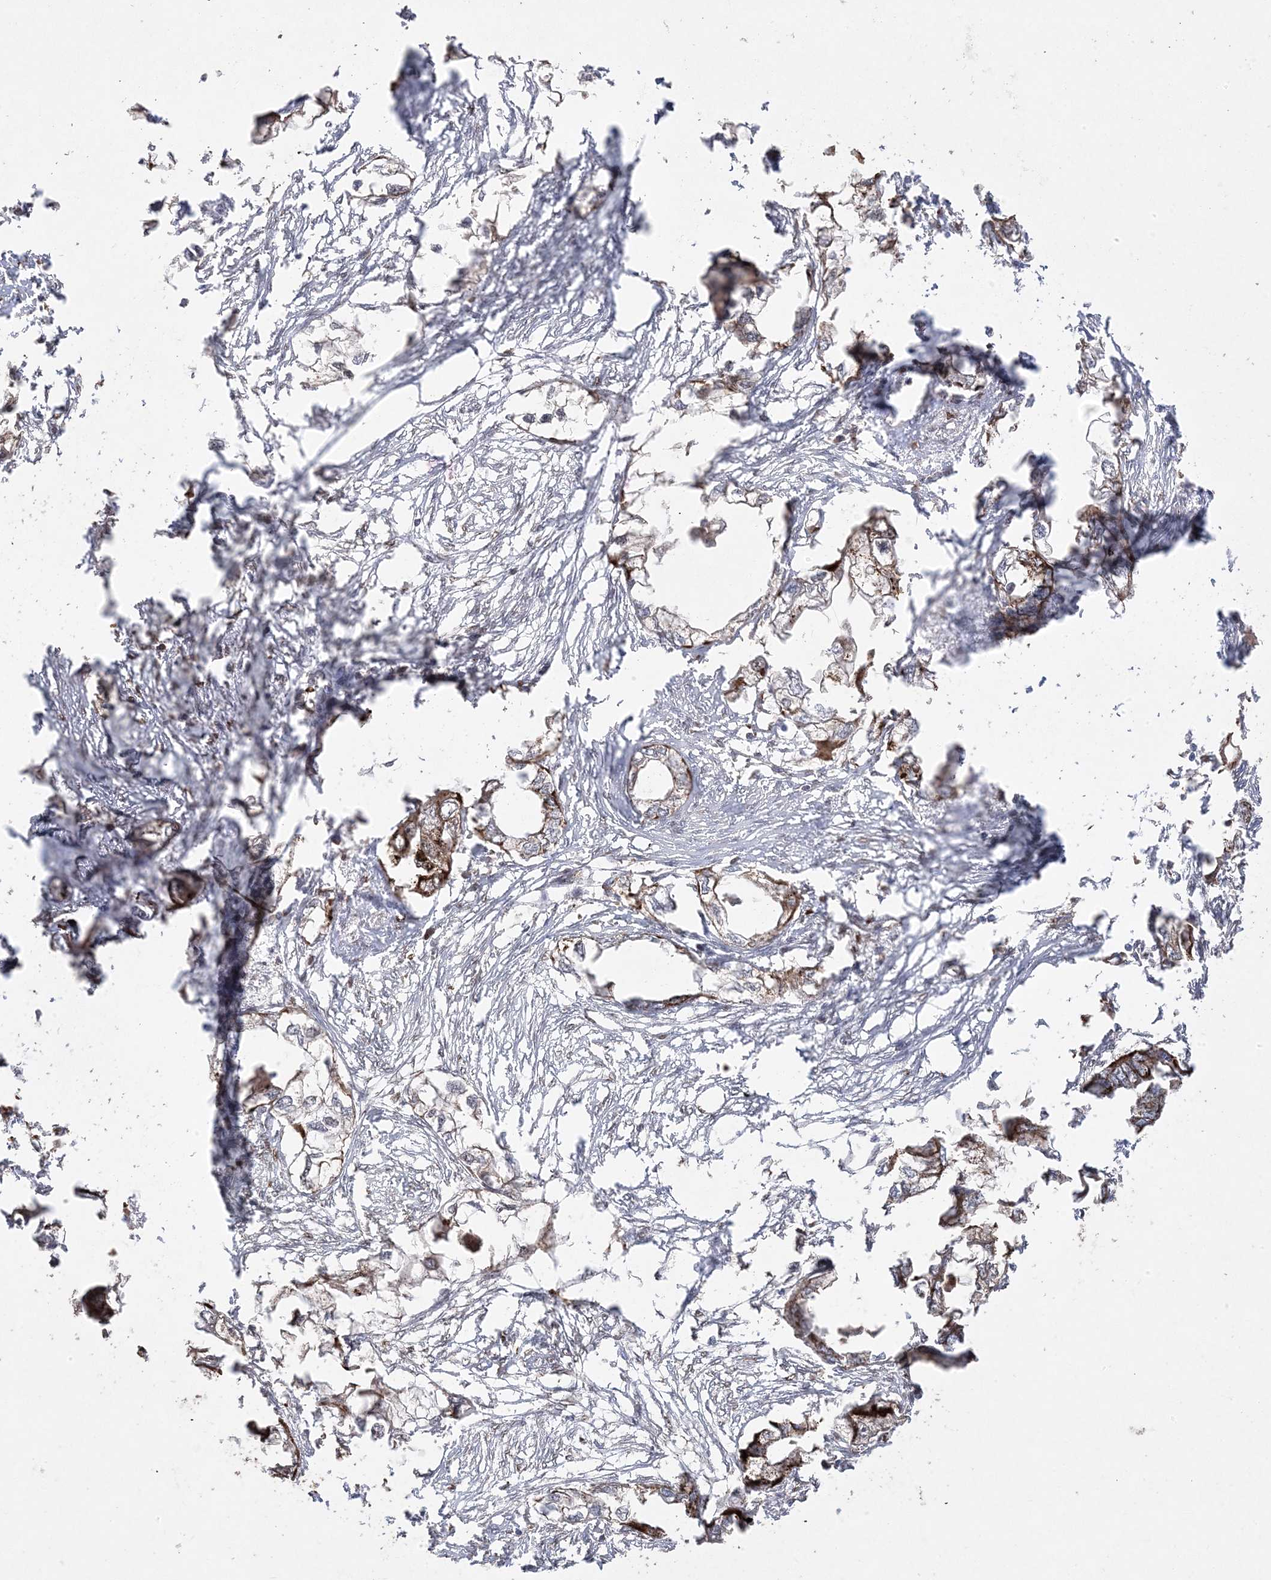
{"staining": {"intensity": "moderate", "quantity": ">75%", "location": "cytoplasmic/membranous"}, "tissue": "endometrial cancer", "cell_type": "Tumor cells", "image_type": "cancer", "snomed": [{"axis": "morphology", "description": "Adenocarcinoma, NOS"}, {"axis": "morphology", "description": "Adenocarcinoma, metastatic, NOS"}, {"axis": "topography", "description": "Adipose tissue"}, {"axis": "topography", "description": "Endometrium"}], "caption": "Endometrial cancer stained with DAB (3,3'-diaminobenzidine) IHC exhibits medium levels of moderate cytoplasmic/membranous staining in about >75% of tumor cells. (DAB (3,3'-diaminobenzidine) IHC with brightfield microscopy, high magnification).", "gene": "PPOX", "patient": {"sex": "female", "age": 67}}